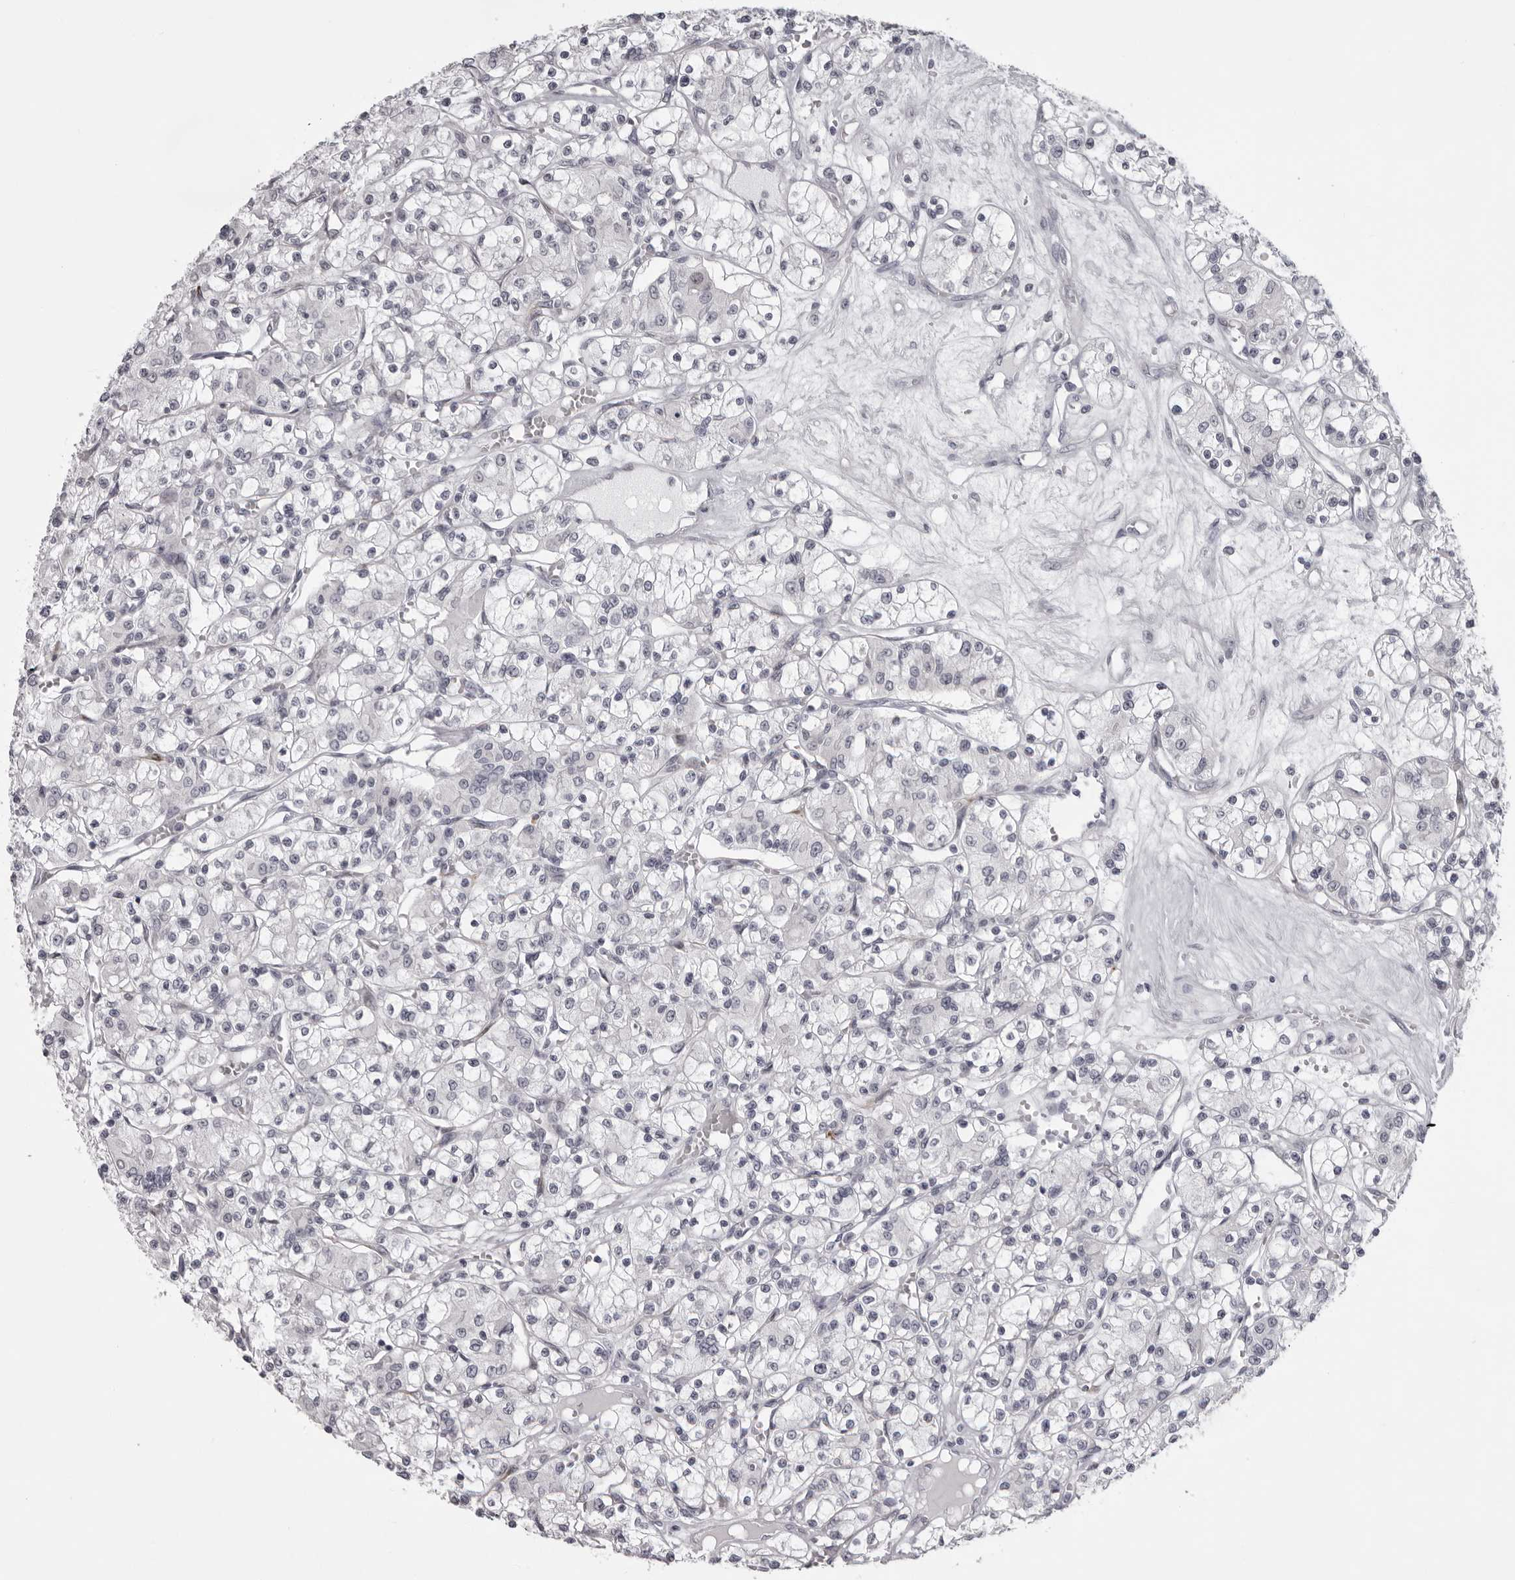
{"staining": {"intensity": "negative", "quantity": "none", "location": "none"}, "tissue": "renal cancer", "cell_type": "Tumor cells", "image_type": "cancer", "snomed": [{"axis": "morphology", "description": "Adenocarcinoma, NOS"}, {"axis": "topography", "description": "Kidney"}], "caption": "Histopathology image shows no significant protein positivity in tumor cells of renal cancer (adenocarcinoma).", "gene": "NUDT18", "patient": {"sex": "female", "age": 59}}